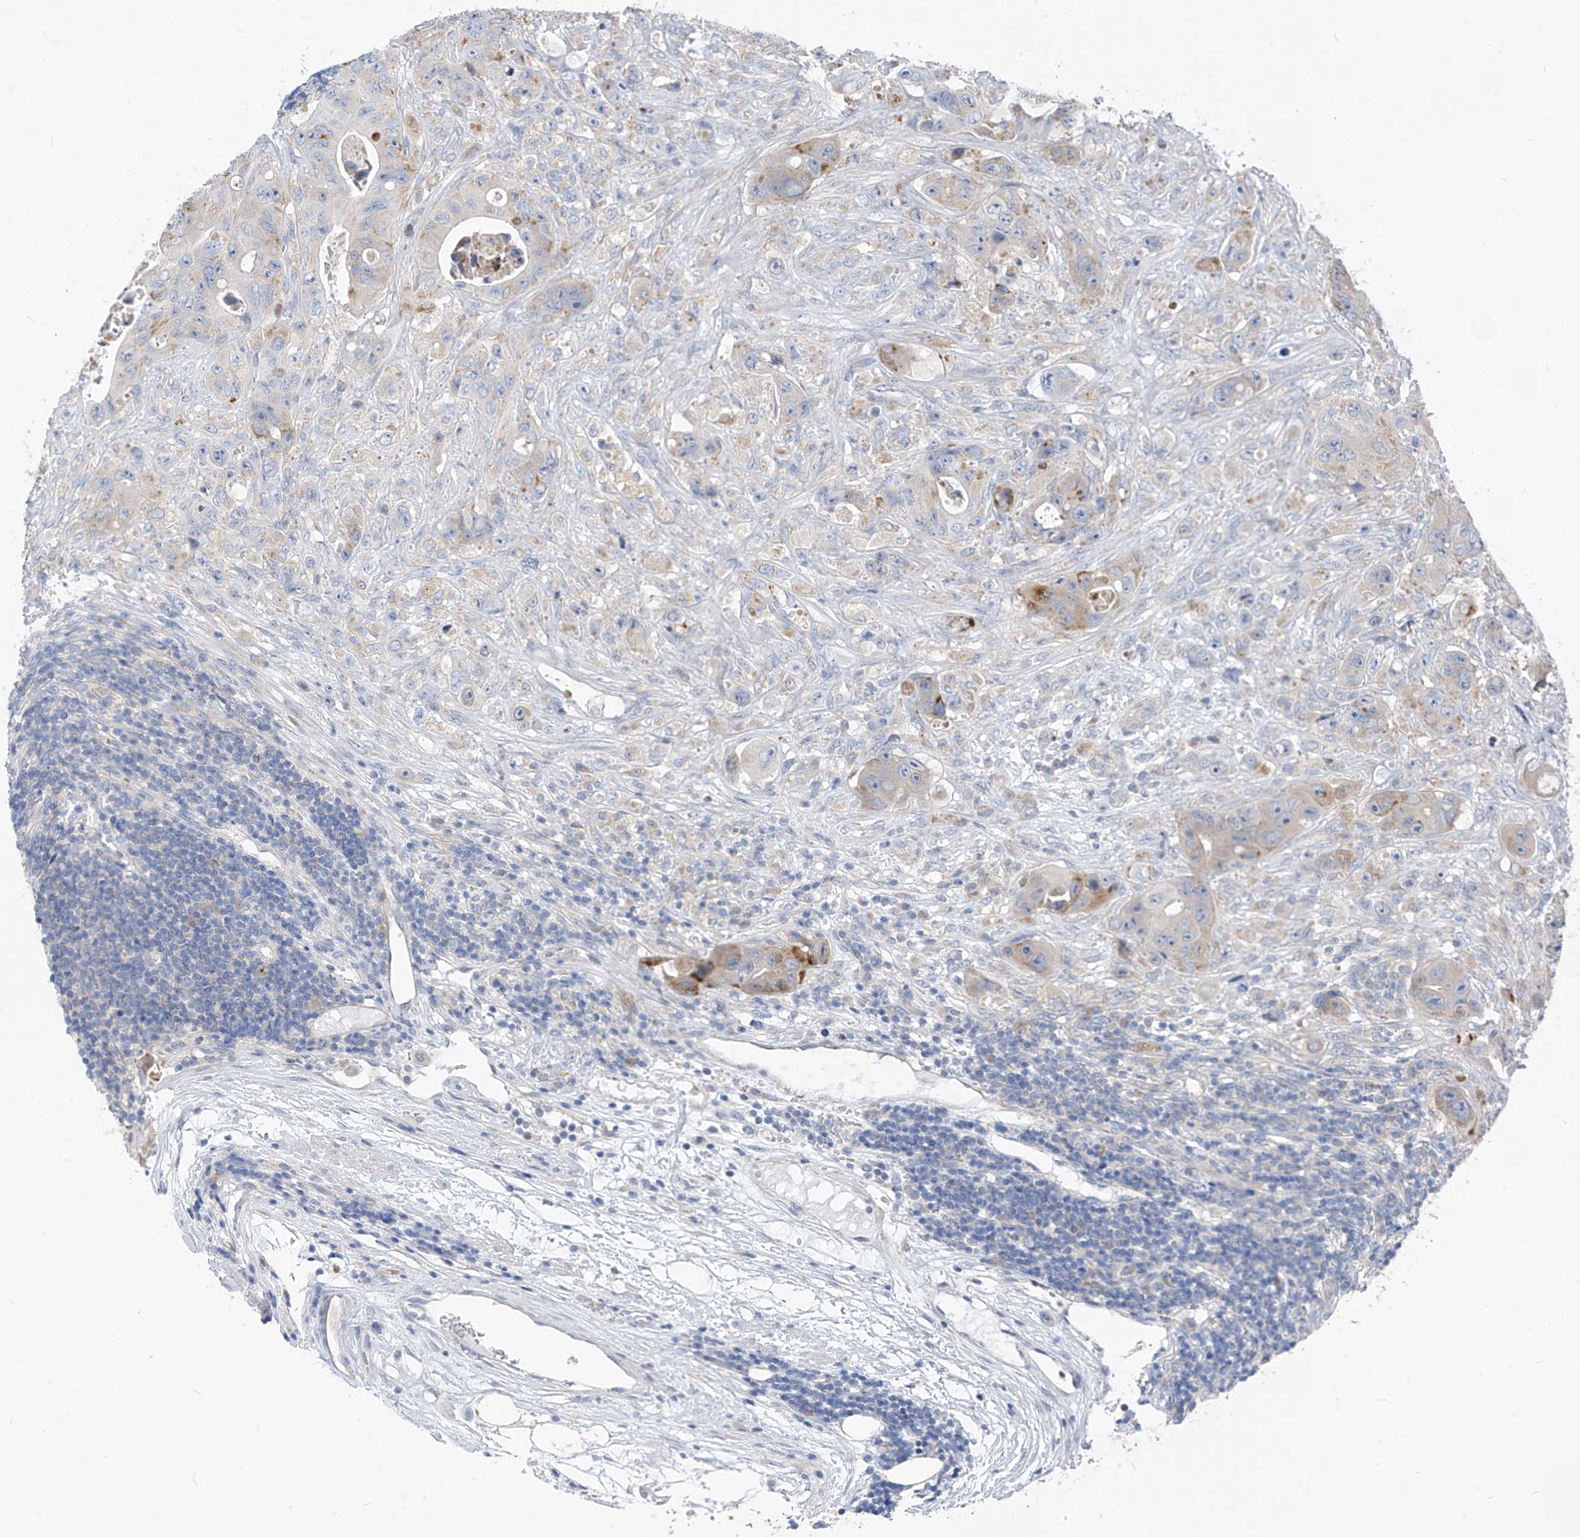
{"staining": {"intensity": "moderate", "quantity": "<25%", "location": "cytoplasmic/membranous"}, "tissue": "colorectal cancer", "cell_type": "Tumor cells", "image_type": "cancer", "snomed": [{"axis": "morphology", "description": "Adenocarcinoma, NOS"}, {"axis": "topography", "description": "Colon"}], "caption": "The micrograph exhibits staining of colorectal cancer, revealing moderate cytoplasmic/membranous protein staining (brown color) within tumor cells.", "gene": "LDAH", "patient": {"sex": "female", "age": 46}}